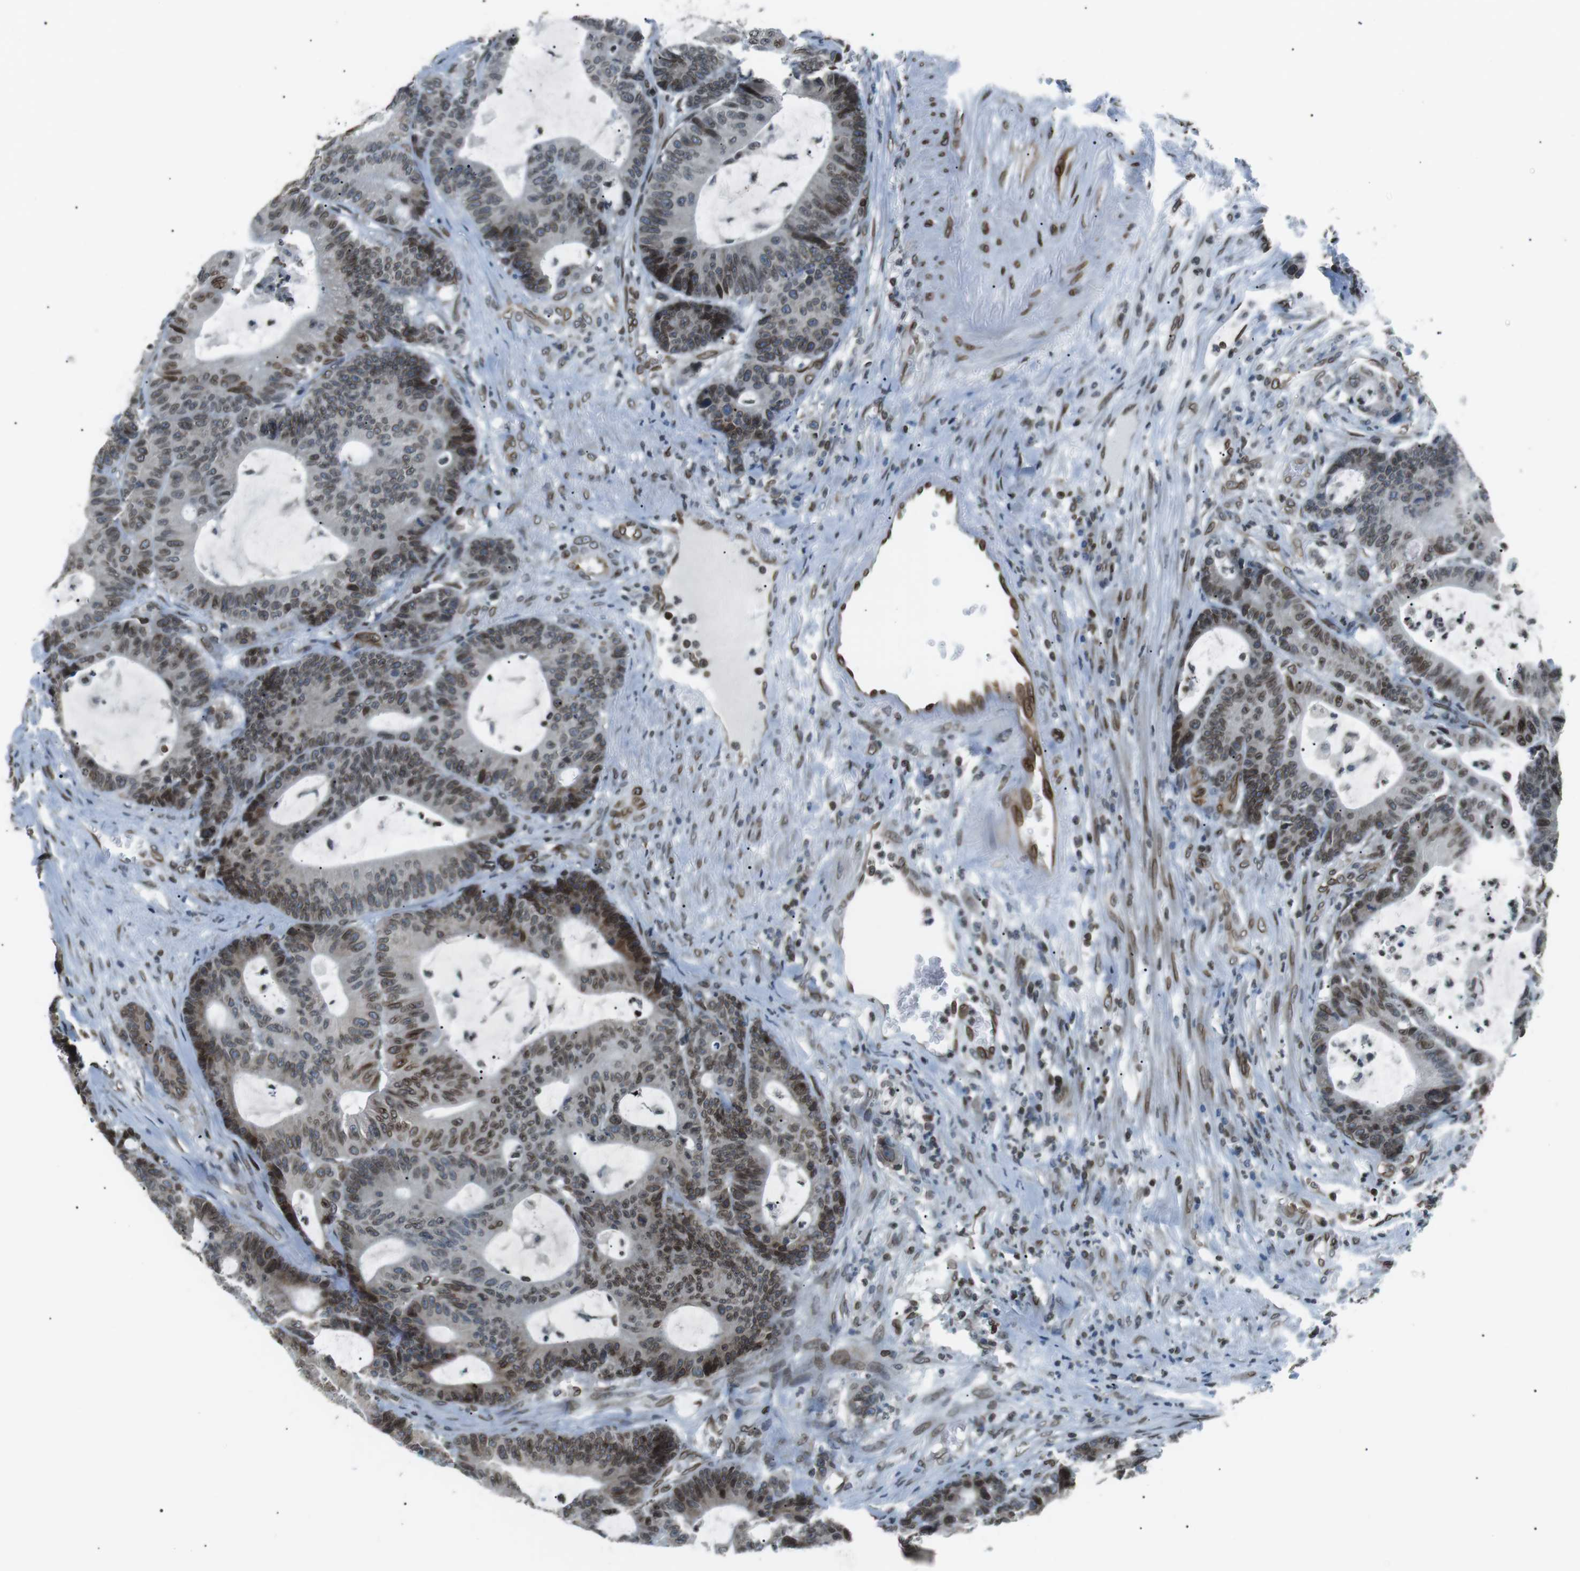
{"staining": {"intensity": "moderate", "quantity": ">75%", "location": "cytoplasmic/membranous,nuclear"}, "tissue": "colorectal cancer", "cell_type": "Tumor cells", "image_type": "cancer", "snomed": [{"axis": "morphology", "description": "Adenocarcinoma, NOS"}, {"axis": "topography", "description": "Colon"}], "caption": "Colorectal cancer (adenocarcinoma) stained with a protein marker exhibits moderate staining in tumor cells.", "gene": "TMX4", "patient": {"sex": "female", "age": 84}}